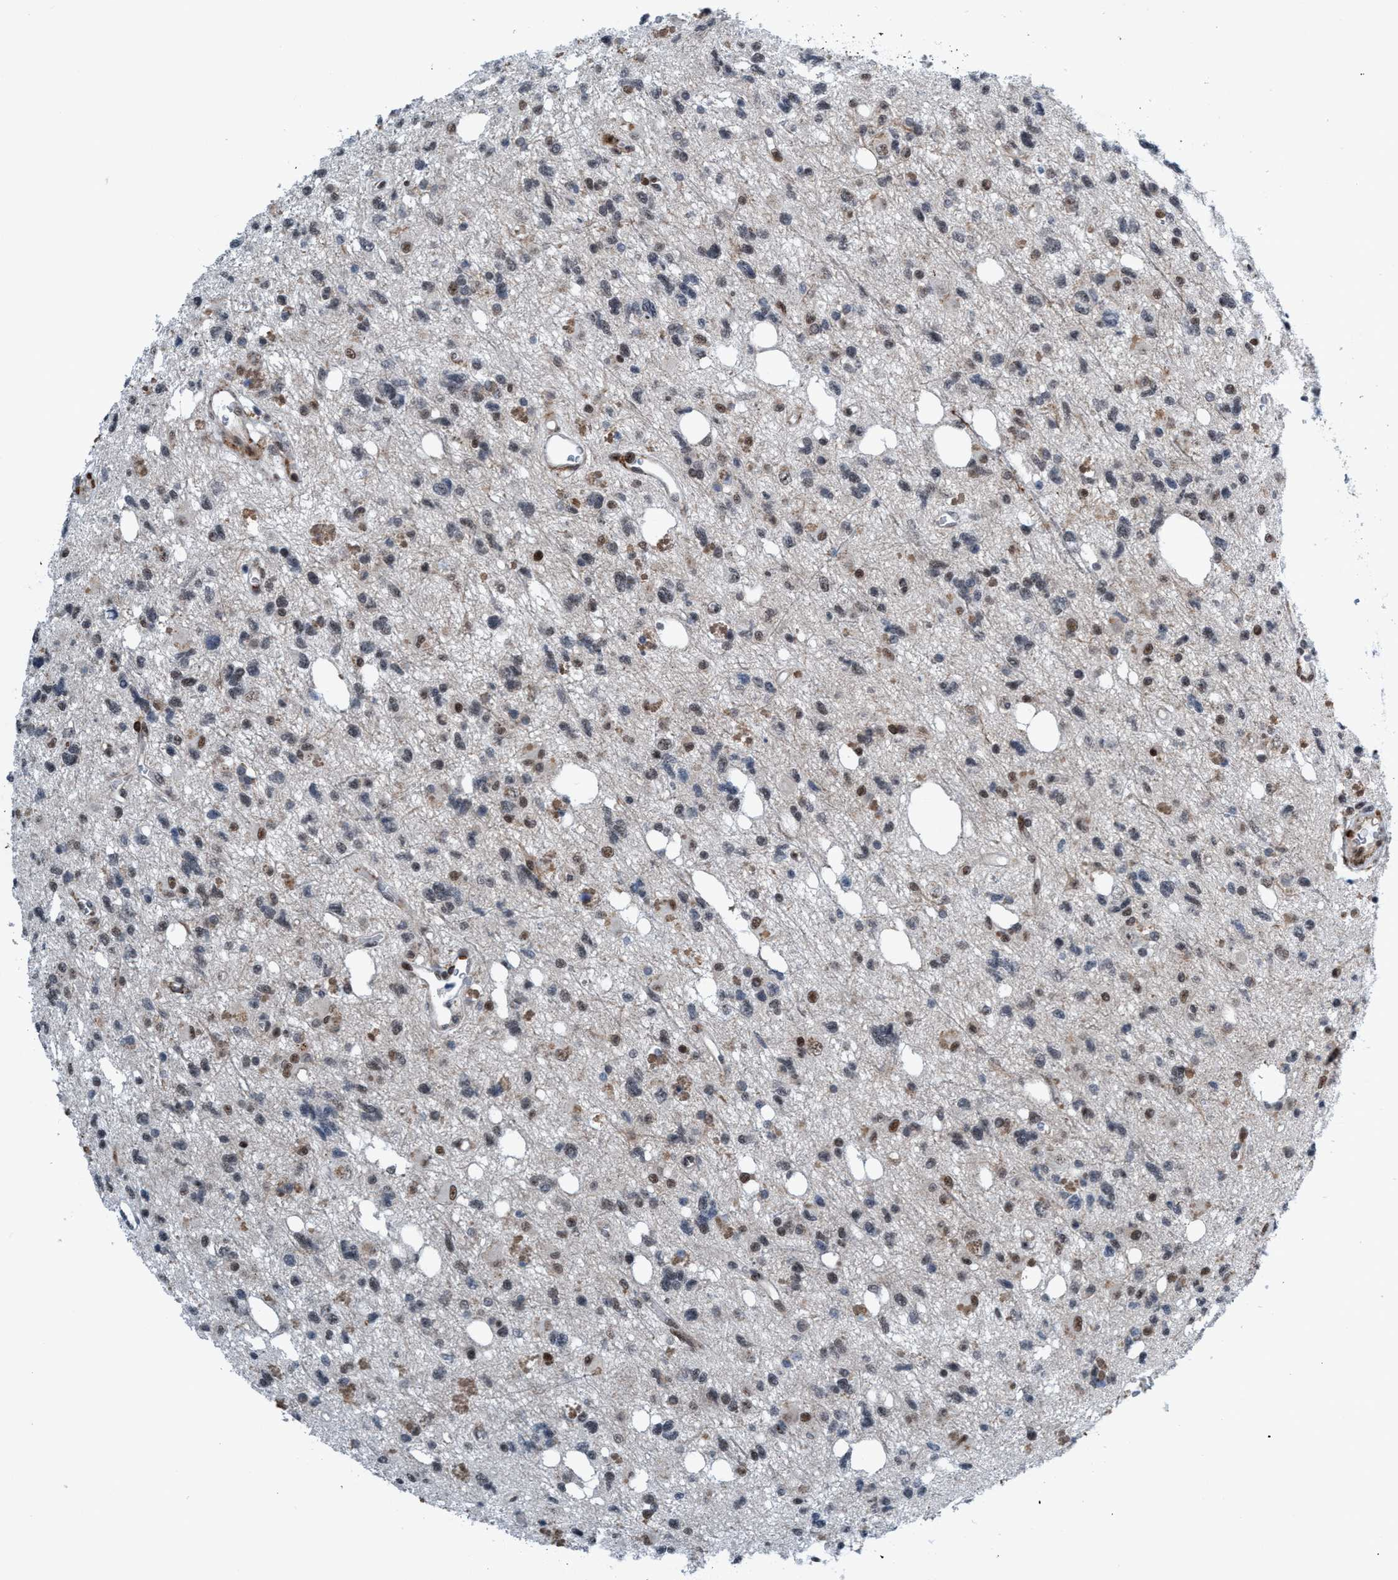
{"staining": {"intensity": "weak", "quantity": "25%-75%", "location": "nuclear"}, "tissue": "glioma", "cell_type": "Tumor cells", "image_type": "cancer", "snomed": [{"axis": "morphology", "description": "Glioma, malignant, High grade"}, {"axis": "topography", "description": "Brain"}], "caption": "A high-resolution micrograph shows IHC staining of glioma, which reveals weak nuclear expression in approximately 25%-75% of tumor cells. The protein is stained brown, and the nuclei are stained in blue (DAB IHC with brightfield microscopy, high magnification).", "gene": "CWC27", "patient": {"sex": "female", "age": 62}}